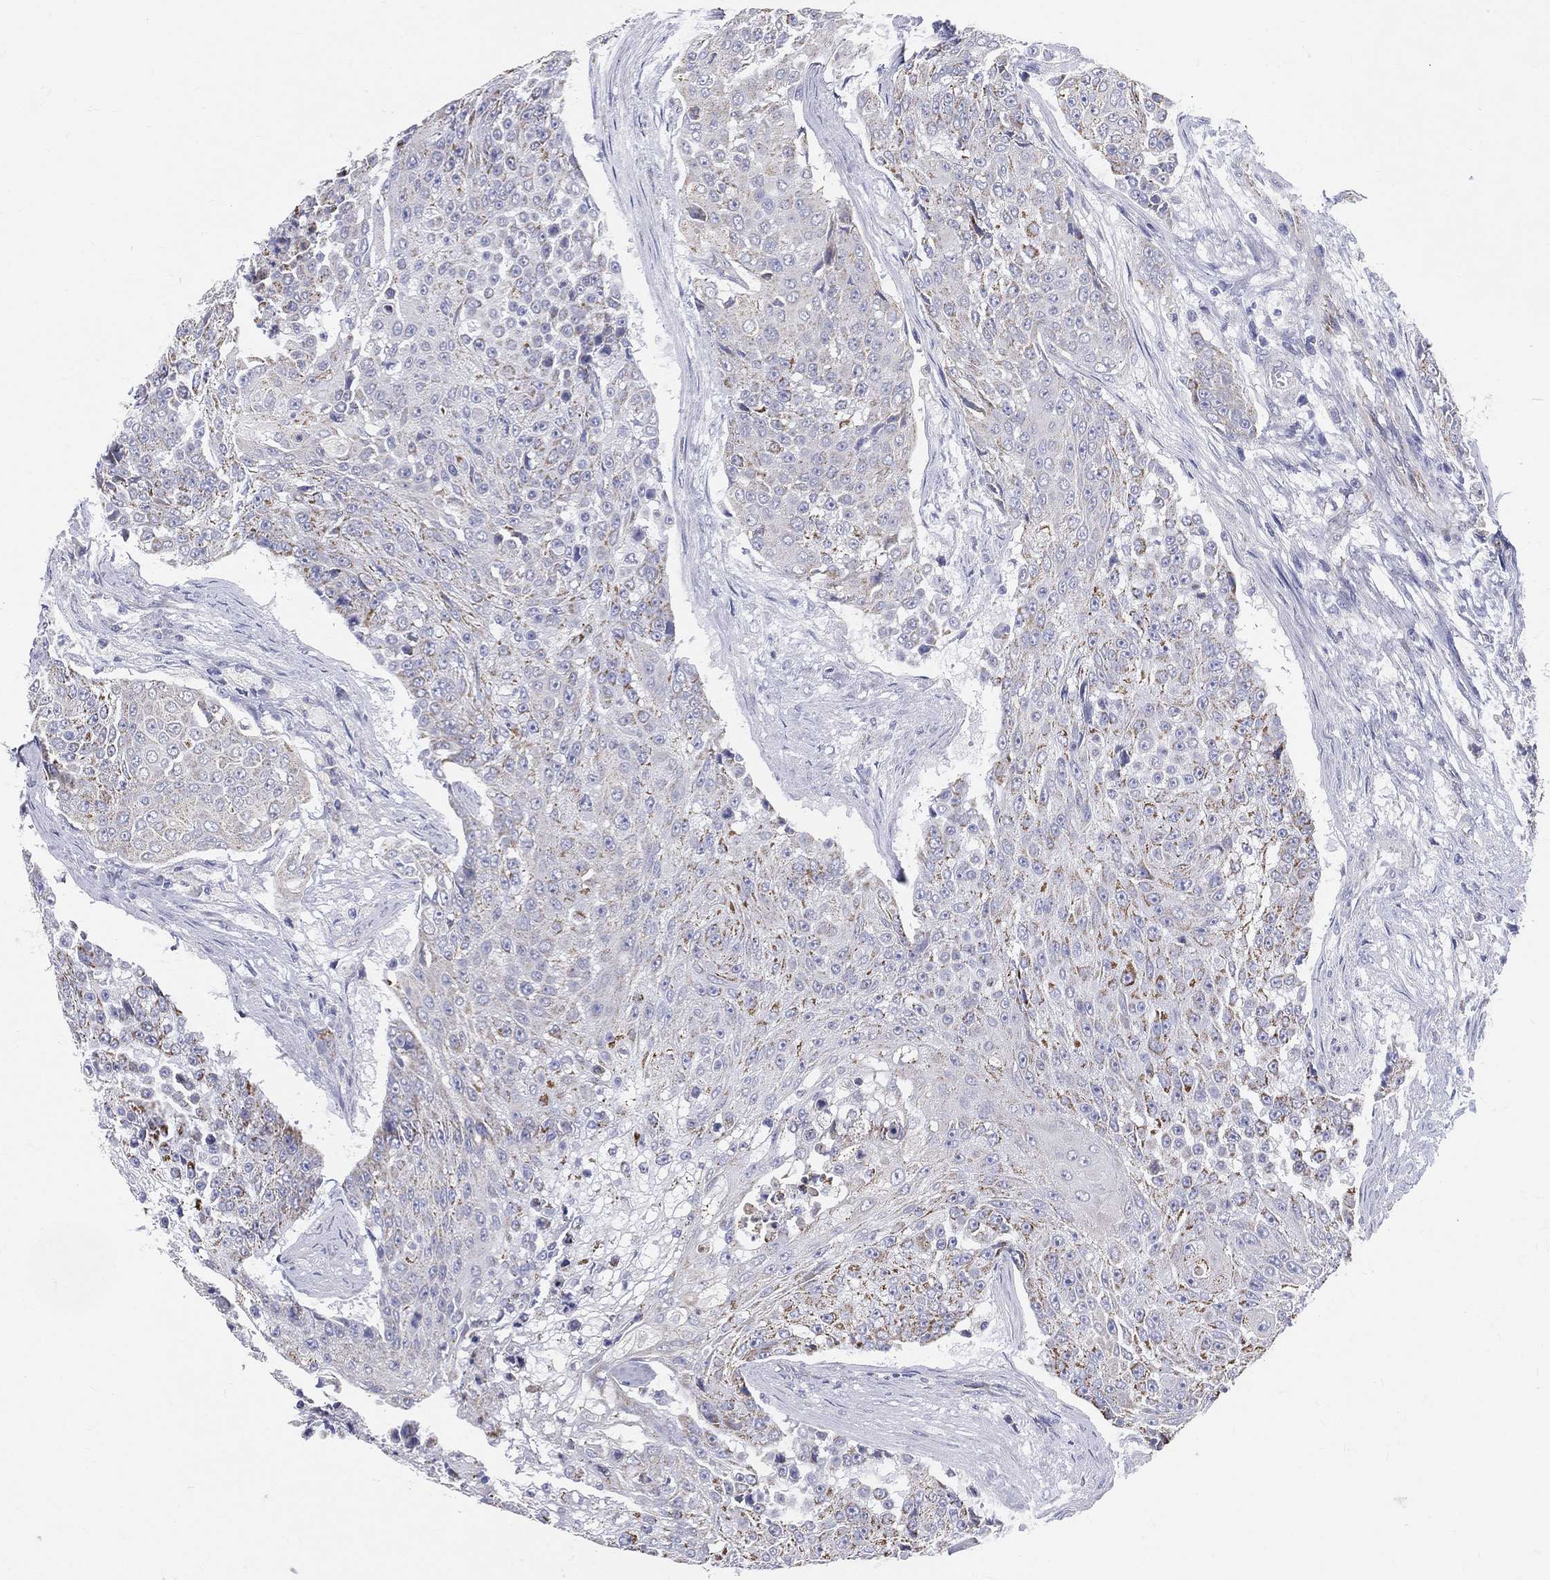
{"staining": {"intensity": "moderate", "quantity": "<25%", "location": "cytoplasmic/membranous"}, "tissue": "urothelial cancer", "cell_type": "Tumor cells", "image_type": "cancer", "snomed": [{"axis": "morphology", "description": "Urothelial carcinoma, High grade"}, {"axis": "topography", "description": "Urinary bladder"}], "caption": "This image demonstrates immunohistochemistry (IHC) staining of human urothelial cancer, with low moderate cytoplasmic/membranous expression in approximately <25% of tumor cells.", "gene": "PWWP3A", "patient": {"sex": "female", "age": 63}}